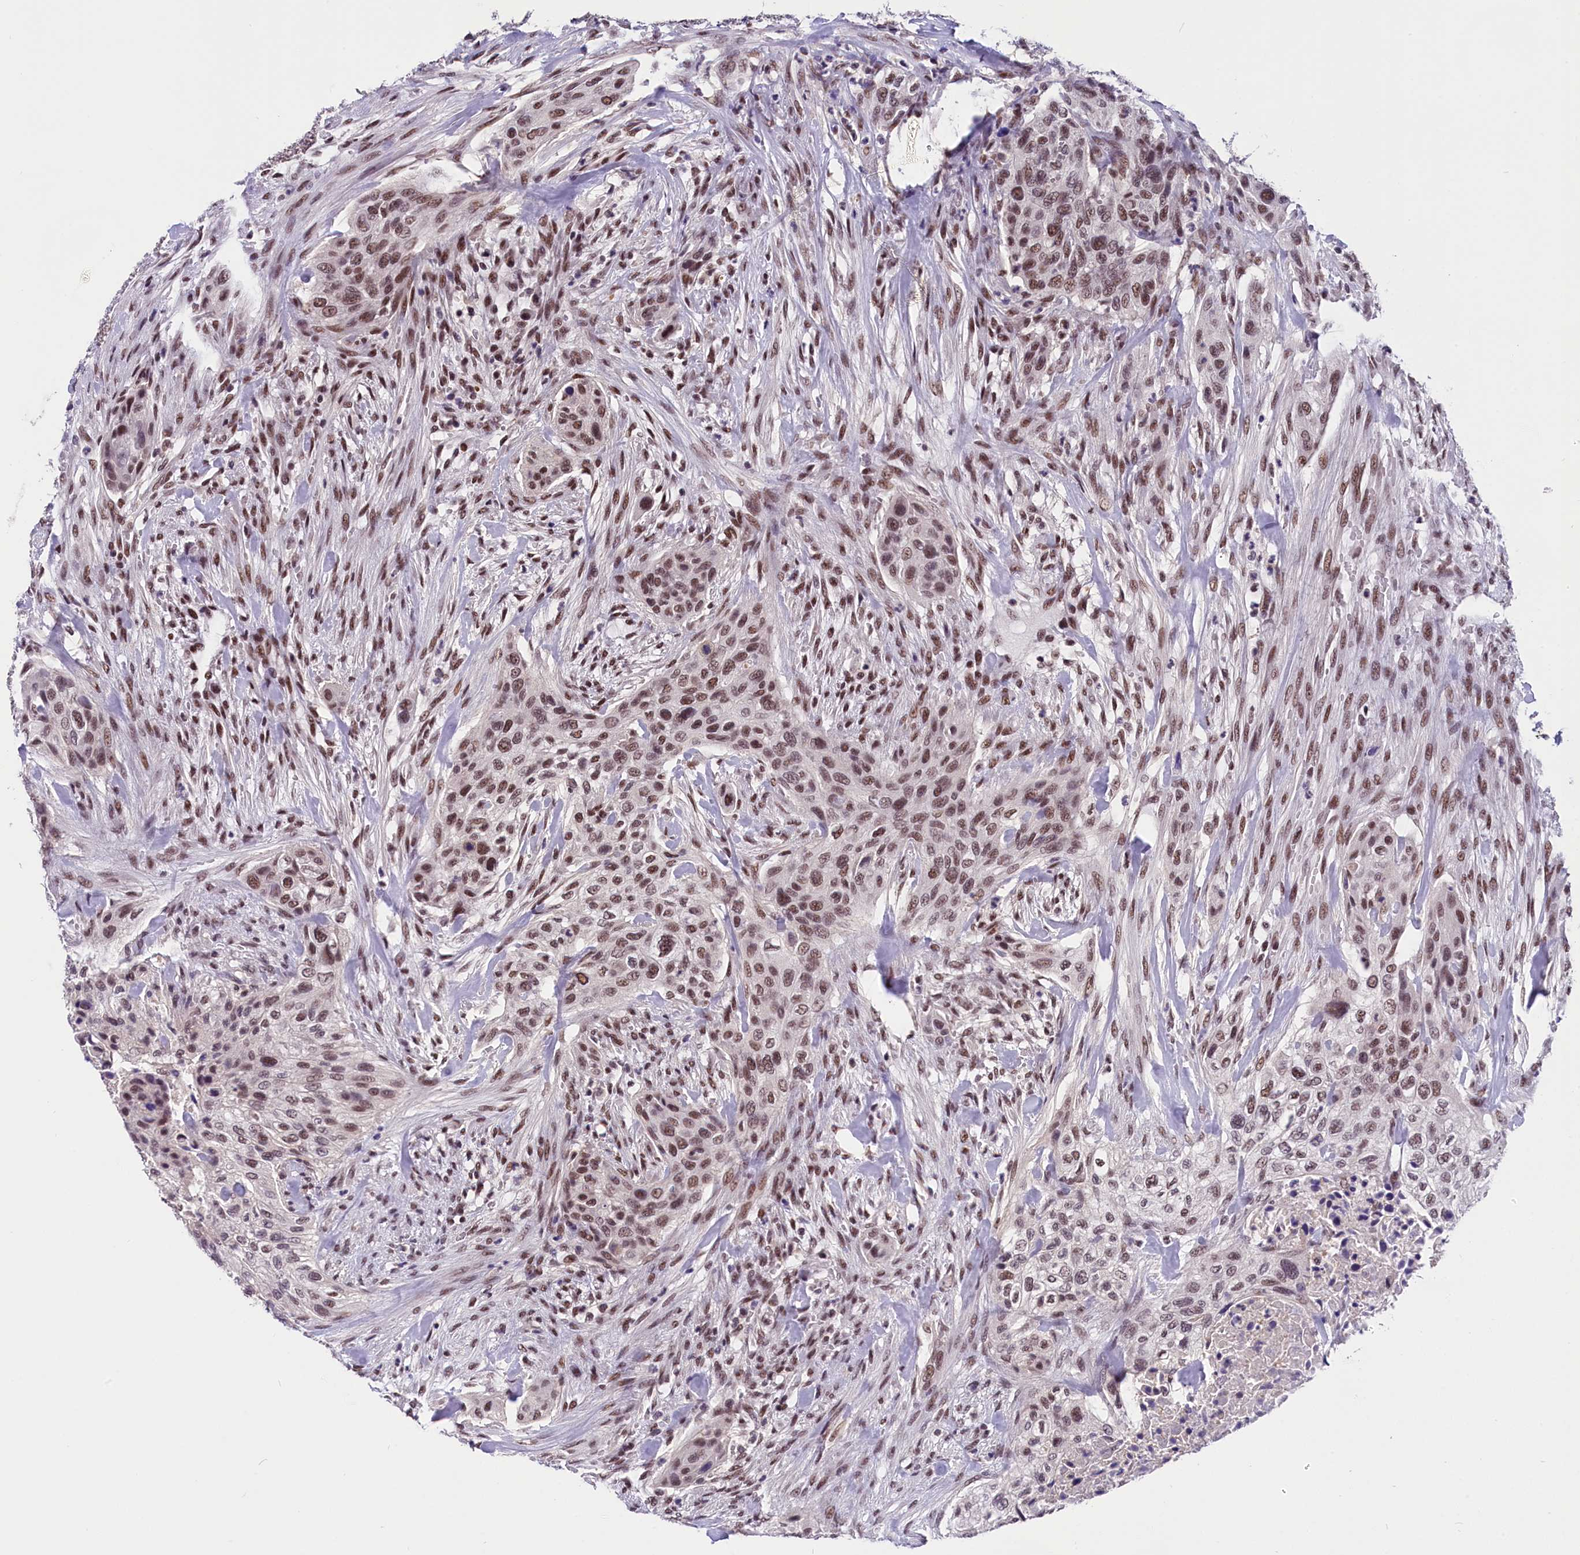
{"staining": {"intensity": "moderate", "quantity": ">75%", "location": "nuclear"}, "tissue": "urothelial cancer", "cell_type": "Tumor cells", "image_type": "cancer", "snomed": [{"axis": "morphology", "description": "Urothelial carcinoma, High grade"}, {"axis": "topography", "description": "Urinary bladder"}], "caption": "About >75% of tumor cells in urothelial cancer demonstrate moderate nuclear protein expression as visualized by brown immunohistochemical staining.", "gene": "ZC3H4", "patient": {"sex": "male", "age": 35}}